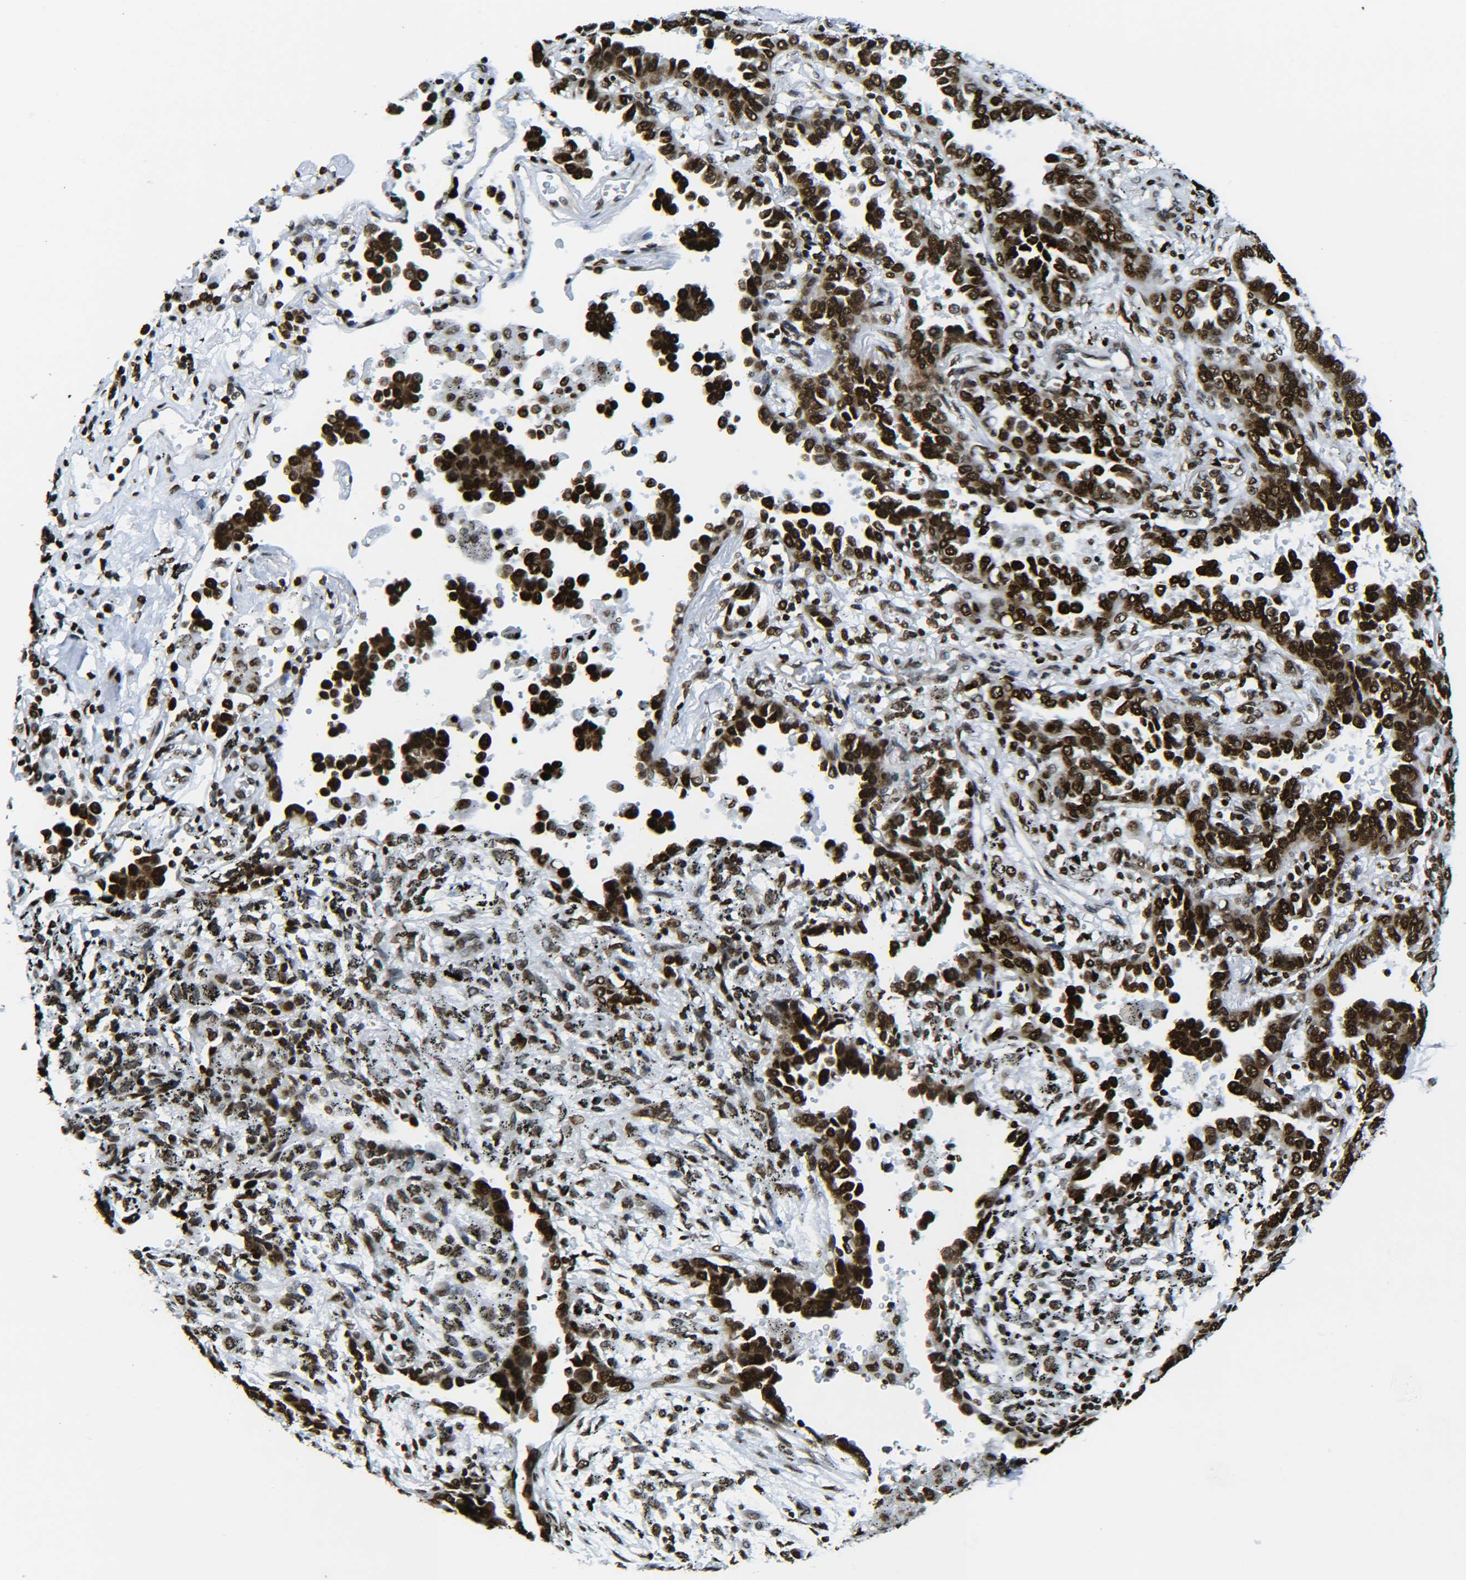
{"staining": {"intensity": "strong", "quantity": ">75%", "location": "nuclear"}, "tissue": "lung cancer", "cell_type": "Tumor cells", "image_type": "cancer", "snomed": [{"axis": "morphology", "description": "Normal tissue, NOS"}, {"axis": "morphology", "description": "Adenocarcinoma, NOS"}, {"axis": "topography", "description": "Lung"}], "caption": "DAB (3,3'-diaminobenzidine) immunohistochemical staining of human lung adenocarcinoma shows strong nuclear protein positivity in approximately >75% of tumor cells. (Stains: DAB in brown, nuclei in blue, Microscopy: brightfield microscopy at high magnification).", "gene": "H2AX", "patient": {"sex": "male", "age": 59}}